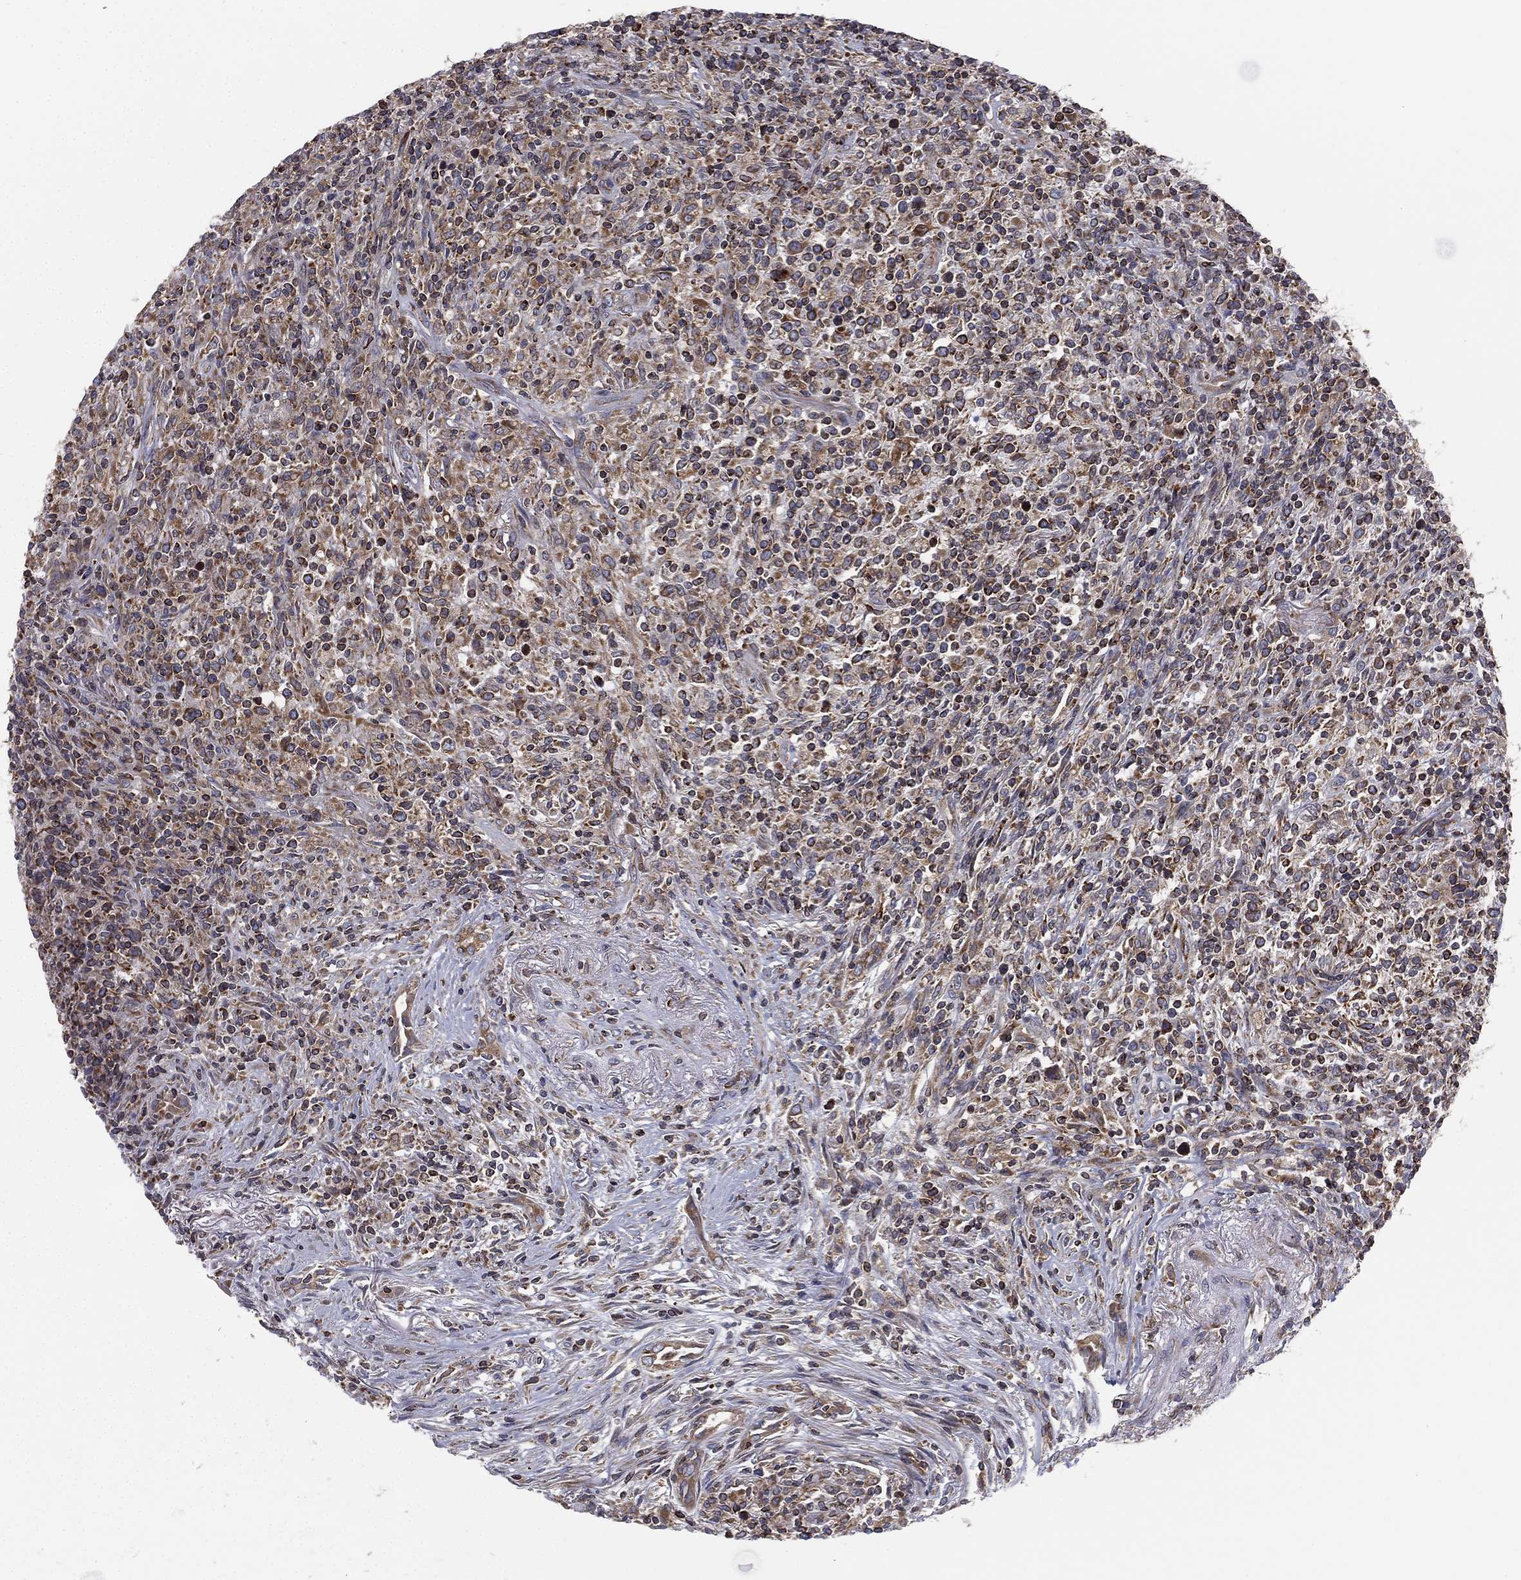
{"staining": {"intensity": "moderate", "quantity": "25%-75%", "location": "cytoplasmic/membranous"}, "tissue": "lymphoma", "cell_type": "Tumor cells", "image_type": "cancer", "snomed": [{"axis": "morphology", "description": "Malignant lymphoma, non-Hodgkin's type, High grade"}, {"axis": "topography", "description": "Lung"}], "caption": "Immunohistochemistry (IHC) (DAB) staining of human high-grade malignant lymphoma, non-Hodgkin's type reveals moderate cytoplasmic/membranous protein staining in approximately 25%-75% of tumor cells. The protein is stained brown, and the nuclei are stained in blue (DAB (3,3'-diaminobenzidine) IHC with brightfield microscopy, high magnification).", "gene": "CYB5B", "patient": {"sex": "male", "age": 79}}